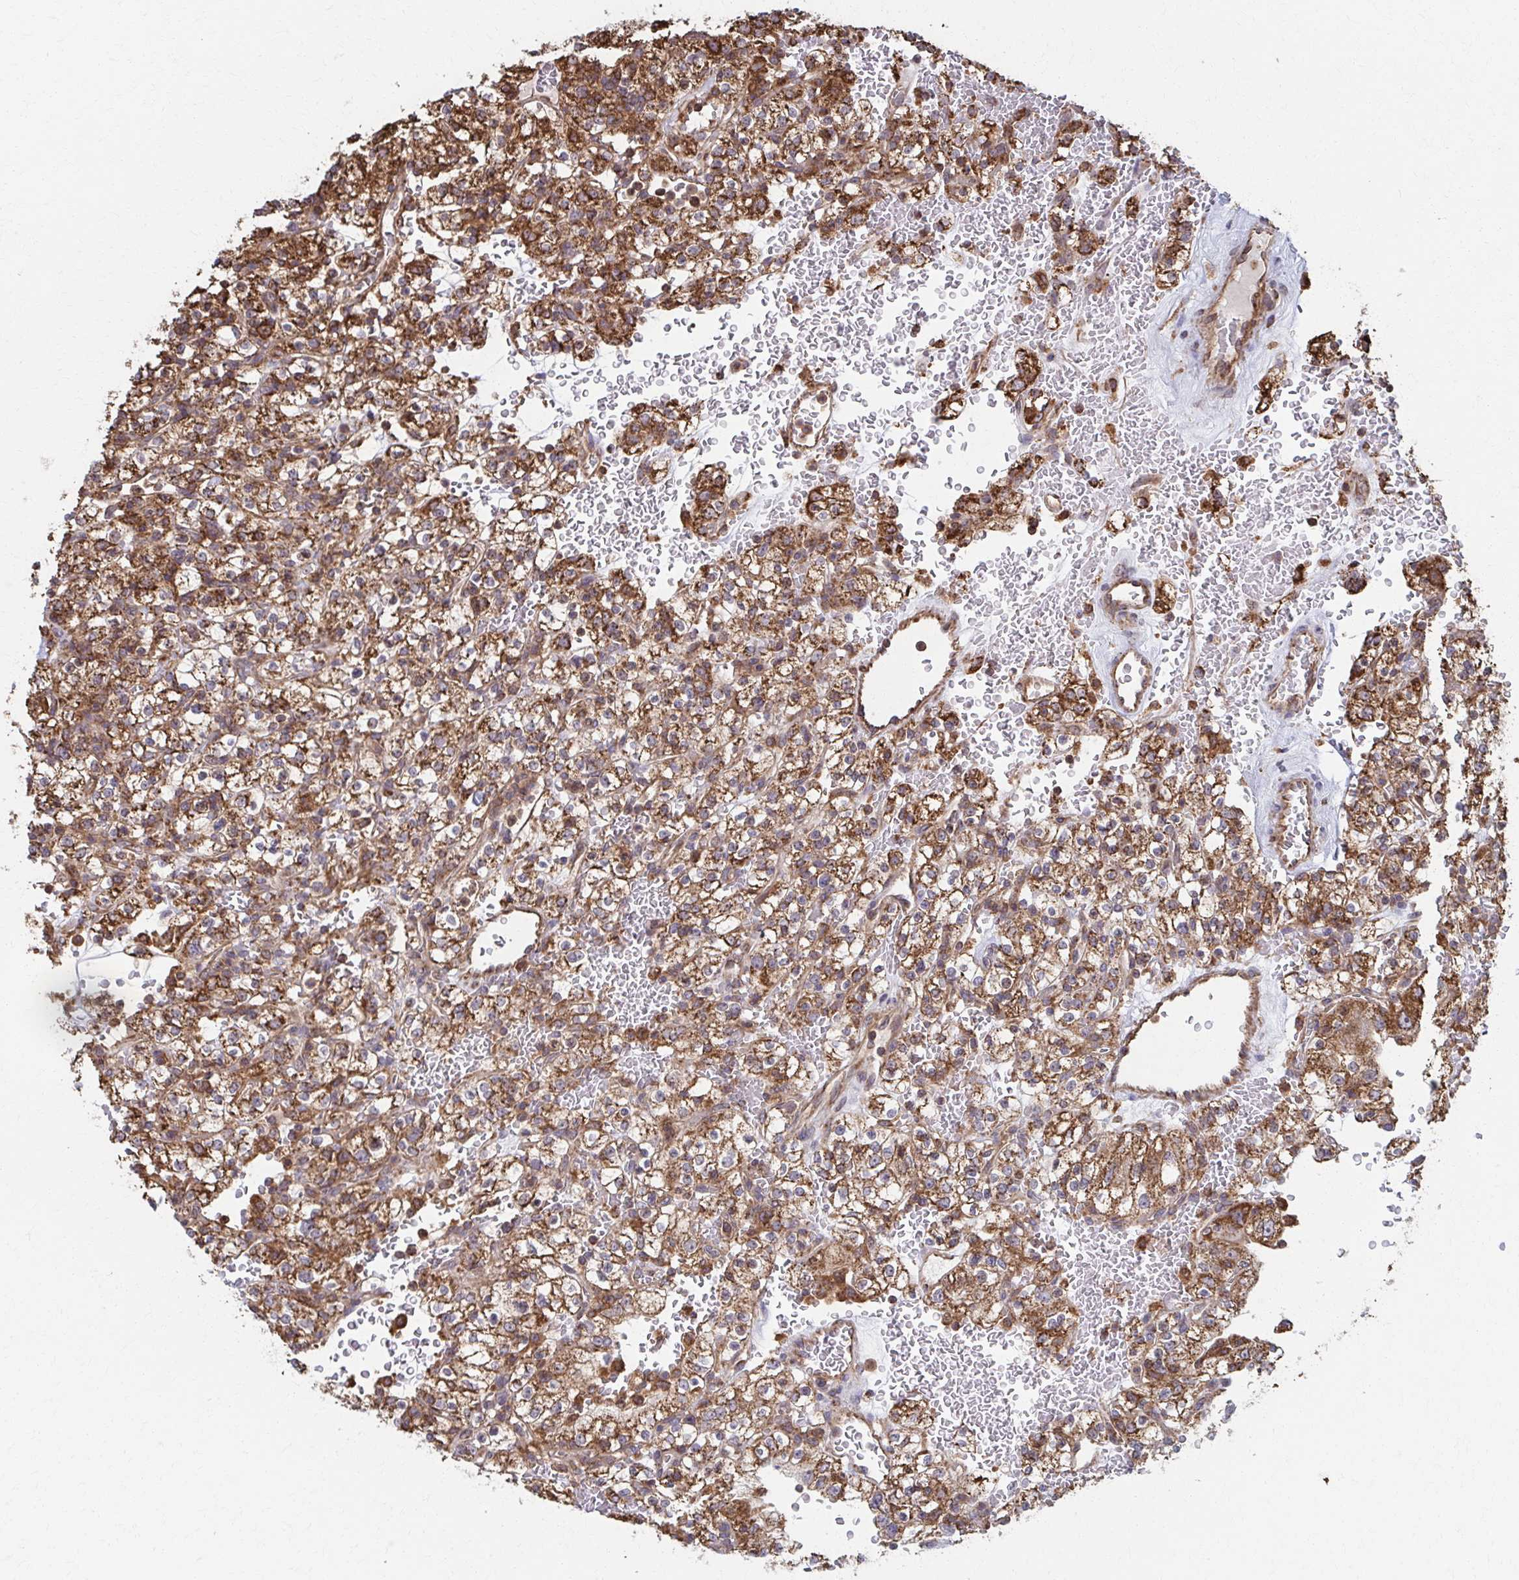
{"staining": {"intensity": "moderate", "quantity": ">75%", "location": "cytoplasmic/membranous"}, "tissue": "renal cancer", "cell_type": "Tumor cells", "image_type": "cancer", "snomed": [{"axis": "morphology", "description": "Normal tissue, NOS"}, {"axis": "morphology", "description": "Adenocarcinoma, NOS"}, {"axis": "topography", "description": "Kidney"}], "caption": "Immunohistochemistry (DAB (3,3'-diaminobenzidine)) staining of adenocarcinoma (renal) demonstrates moderate cytoplasmic/membranous protein positivity in about >75% of tumor cells.", "gene": "KLHL34", "patient": {"sex": "female", "age": 72}}